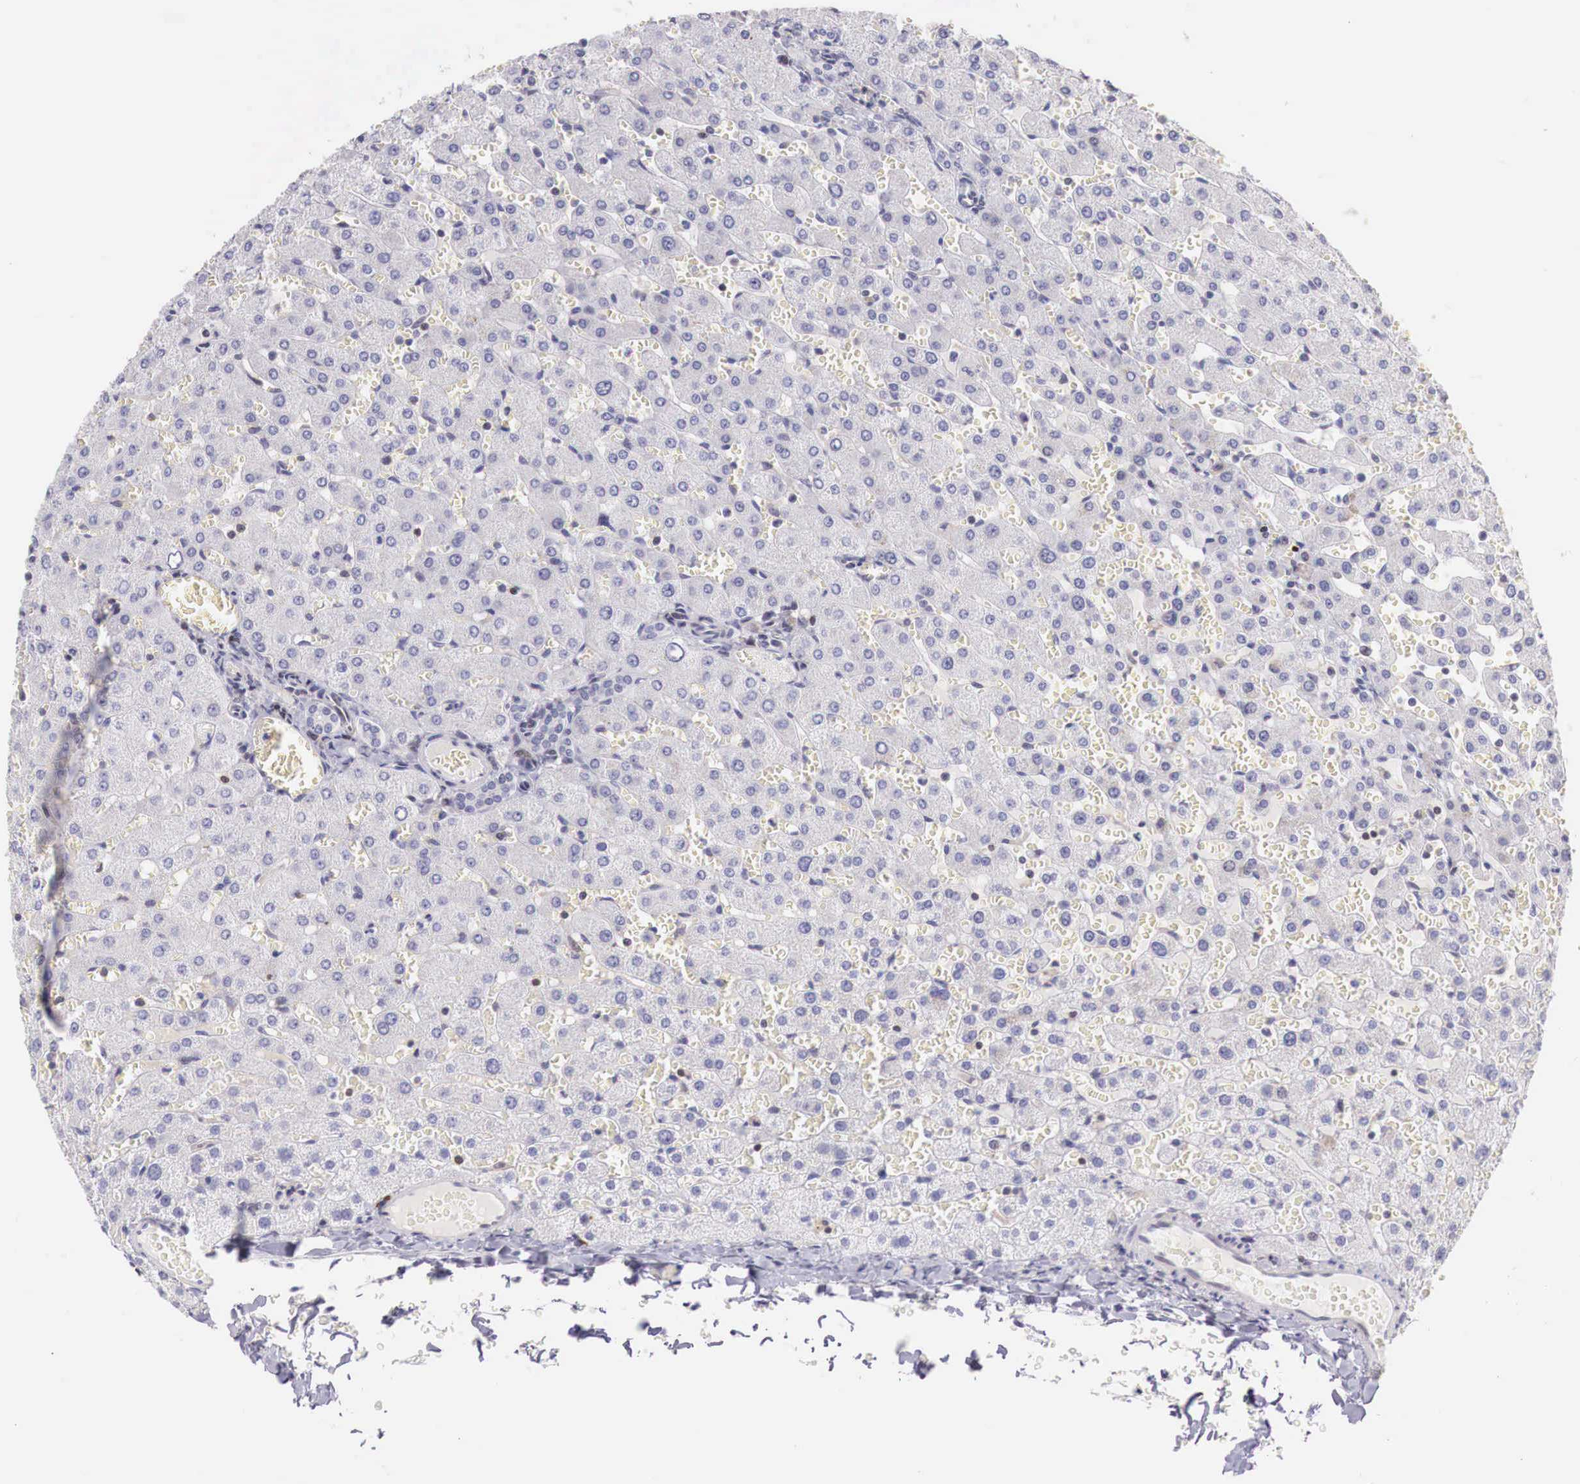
{"staining": {"intensity": "negative", "quantity": "none", "location": "none"}, "tissue": "liver", "cell_type": "Cholangiocytes", "image_type": "normal", "snomed": [{"axis": "morphology", "description": "Normal tissue, NOS"}, {"axis": "topography", "description": "Liver"}], "caption": "The image exhibits no significant positivity in cholangiocytes of liver.", "gene": "CLCN5", "patient": {"sex": "female", "age": 30}}